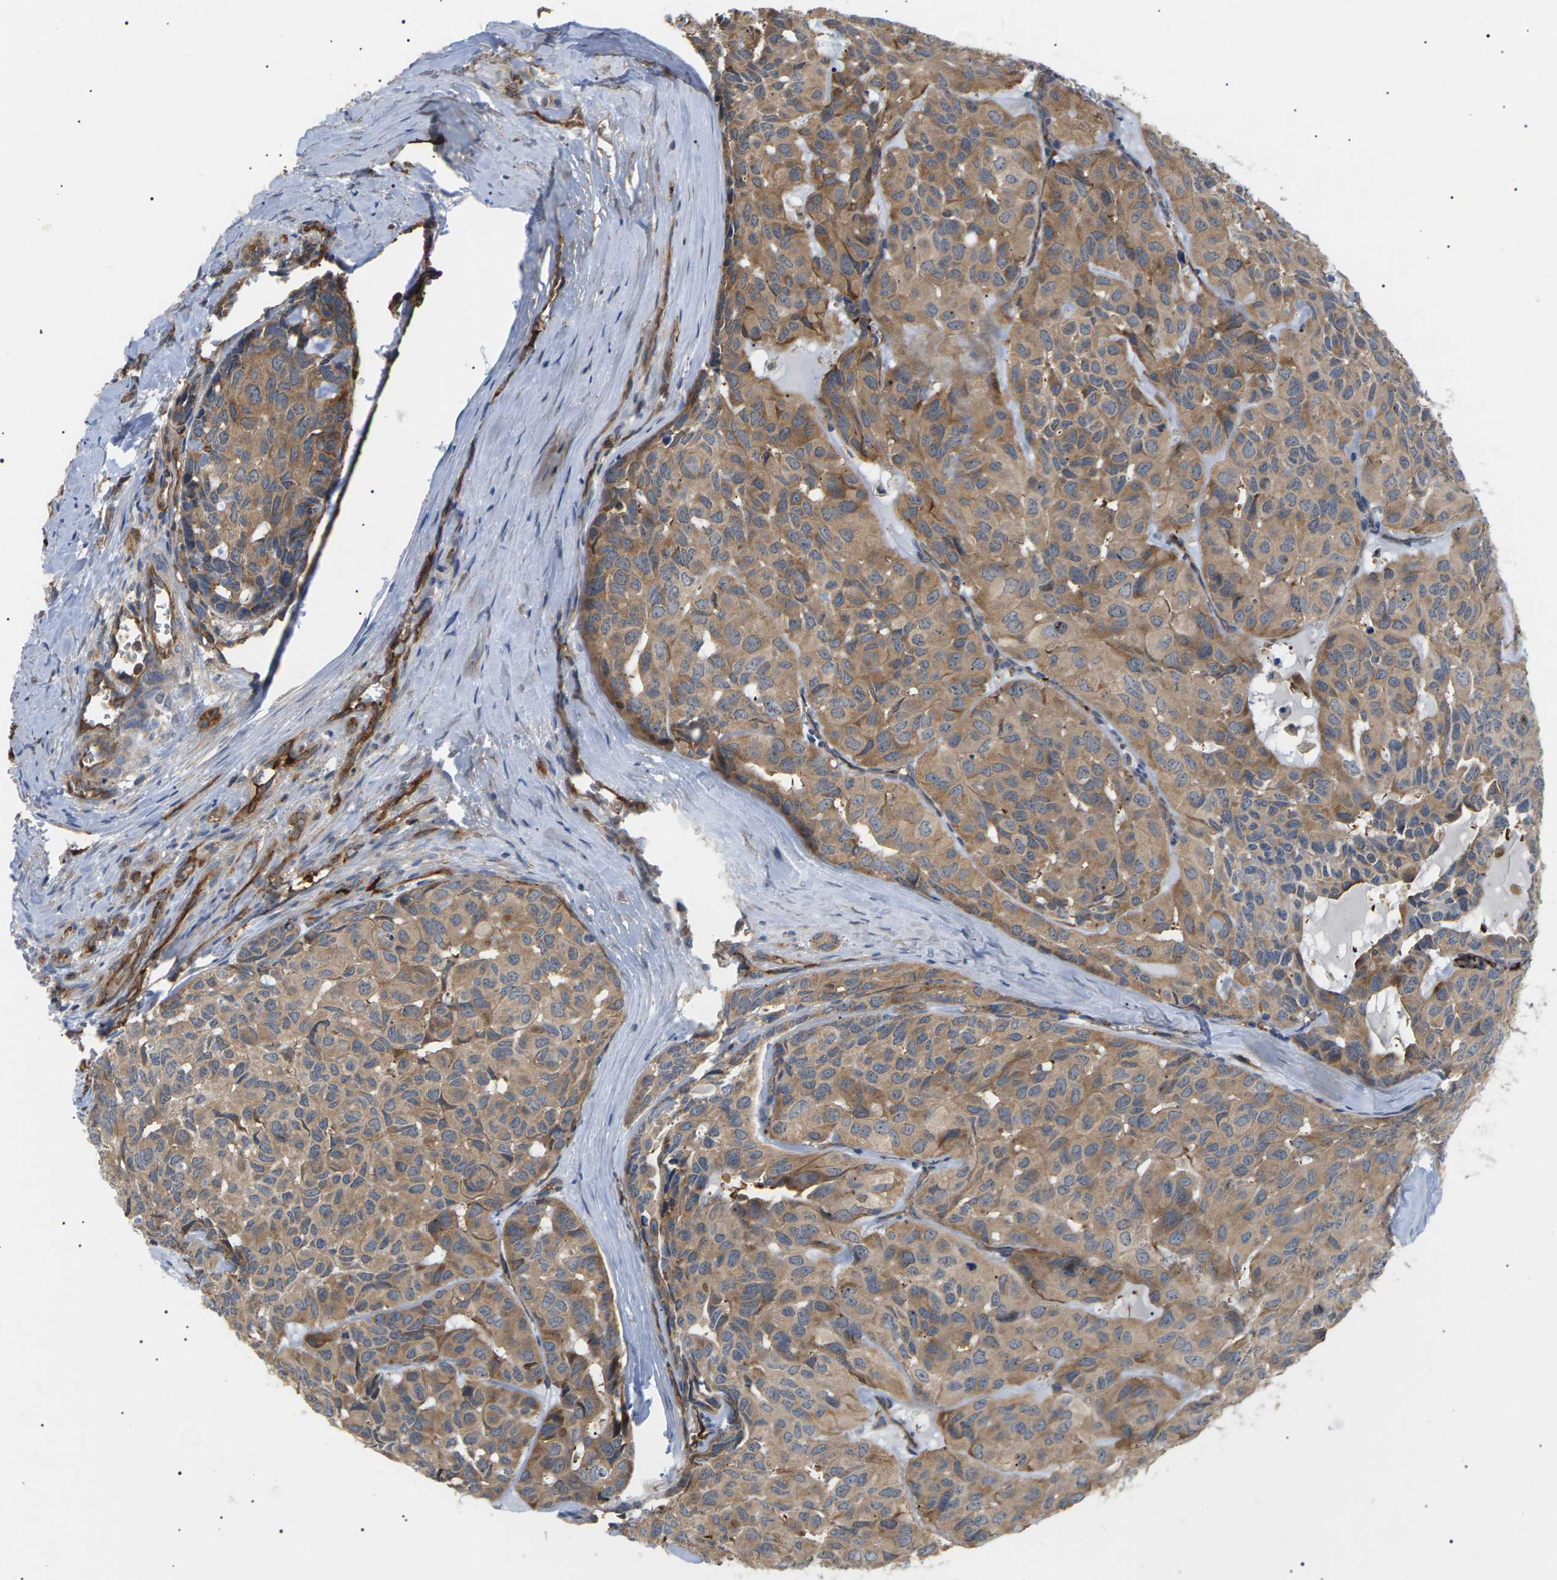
{"staining": {"intensity": "moderate", "quantity": ">75%", "location": "cytoplasmic/membranous"}, "tissue": "head and neck cancer", "cell_type": "Tumor cells", "image_type": "cancer", "snomed": [{"axis": "morphology", "description": "Adenocarcinoma, NOS"}, {"axis": "topography", "description": "Salivary gland, NOS"}, {"axis": "topography", "description": "Head-Neck"}], "caption": "A medium amount of moderate cytoplasmic/membranous expression is identified in approximately >75% of tumor cells in adenocarcinoma (head and neck) tissue.", "gene": "TMTC4", "patient": {"sex": "female", "age": 76}}